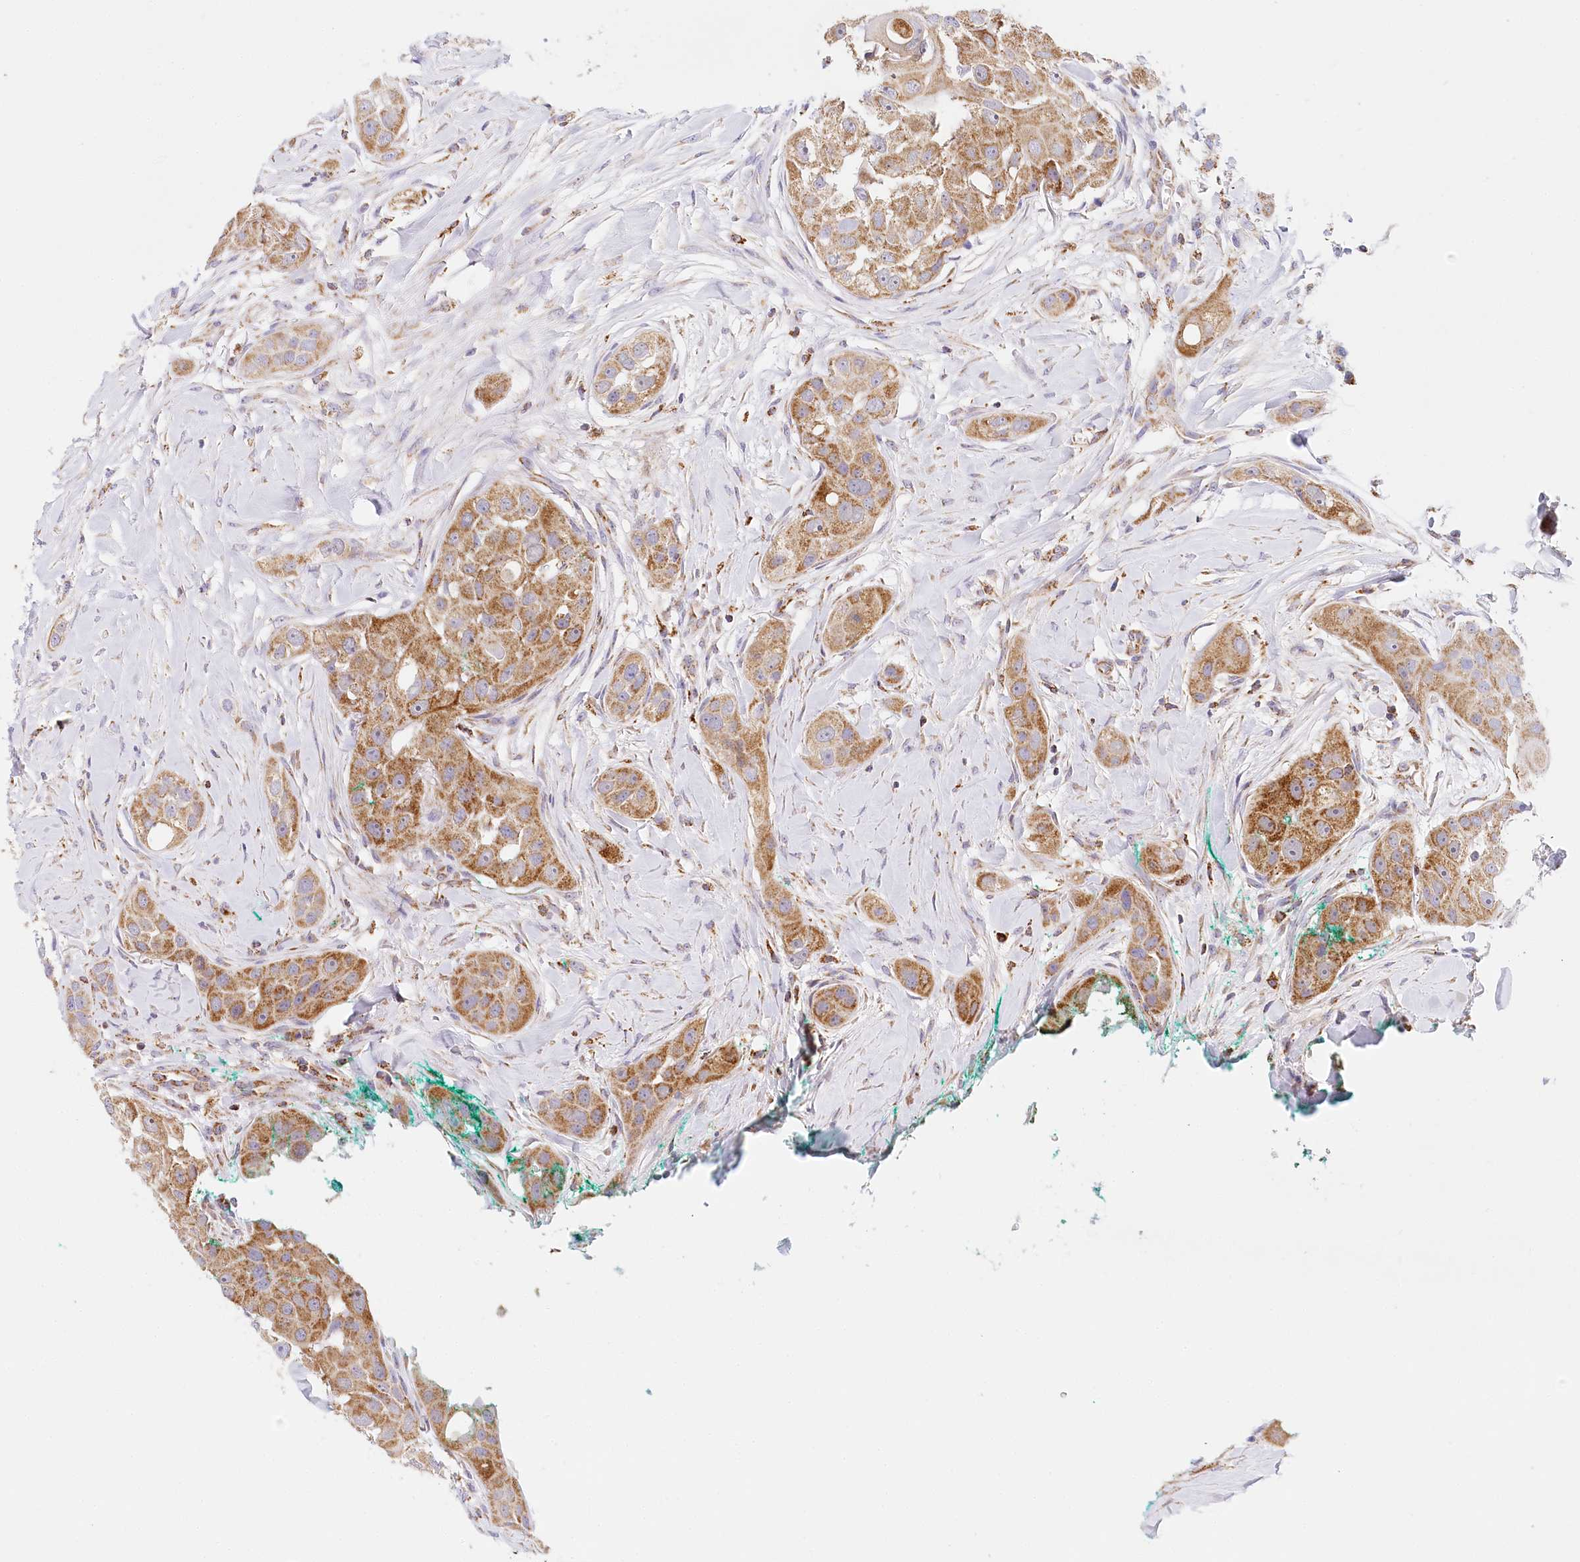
{"staining": {"intensity": "strong", "quantity": ">75%", "location": "cytoplasmic/membranous"}, "tissue": "head and neck cancer", "cell_type": "Tumor cells", "image_type": "cancer", "snomed": [{"axis": "morphology", "description": "Normal tissue, NOS"}, {"axis": "morphology", "description": "Squamous cell carcinoma, NOS"}, {"axis": "topography", "description": "Skeletal muscle"}, {"axis": "topography", "description": "Head-Neck"}], "caption": "Head and neck cancer (squamous cell carcinoma) stained for a protein reveals strong cytoplasmic/membranous positivity in tumor cells. (DAB (3,3'-diaminobenzidine) IHC, brown staining for protein, blue staining for nuclei).", "gene": "LSS", "patient": {"sex": "male", "age": 51}}